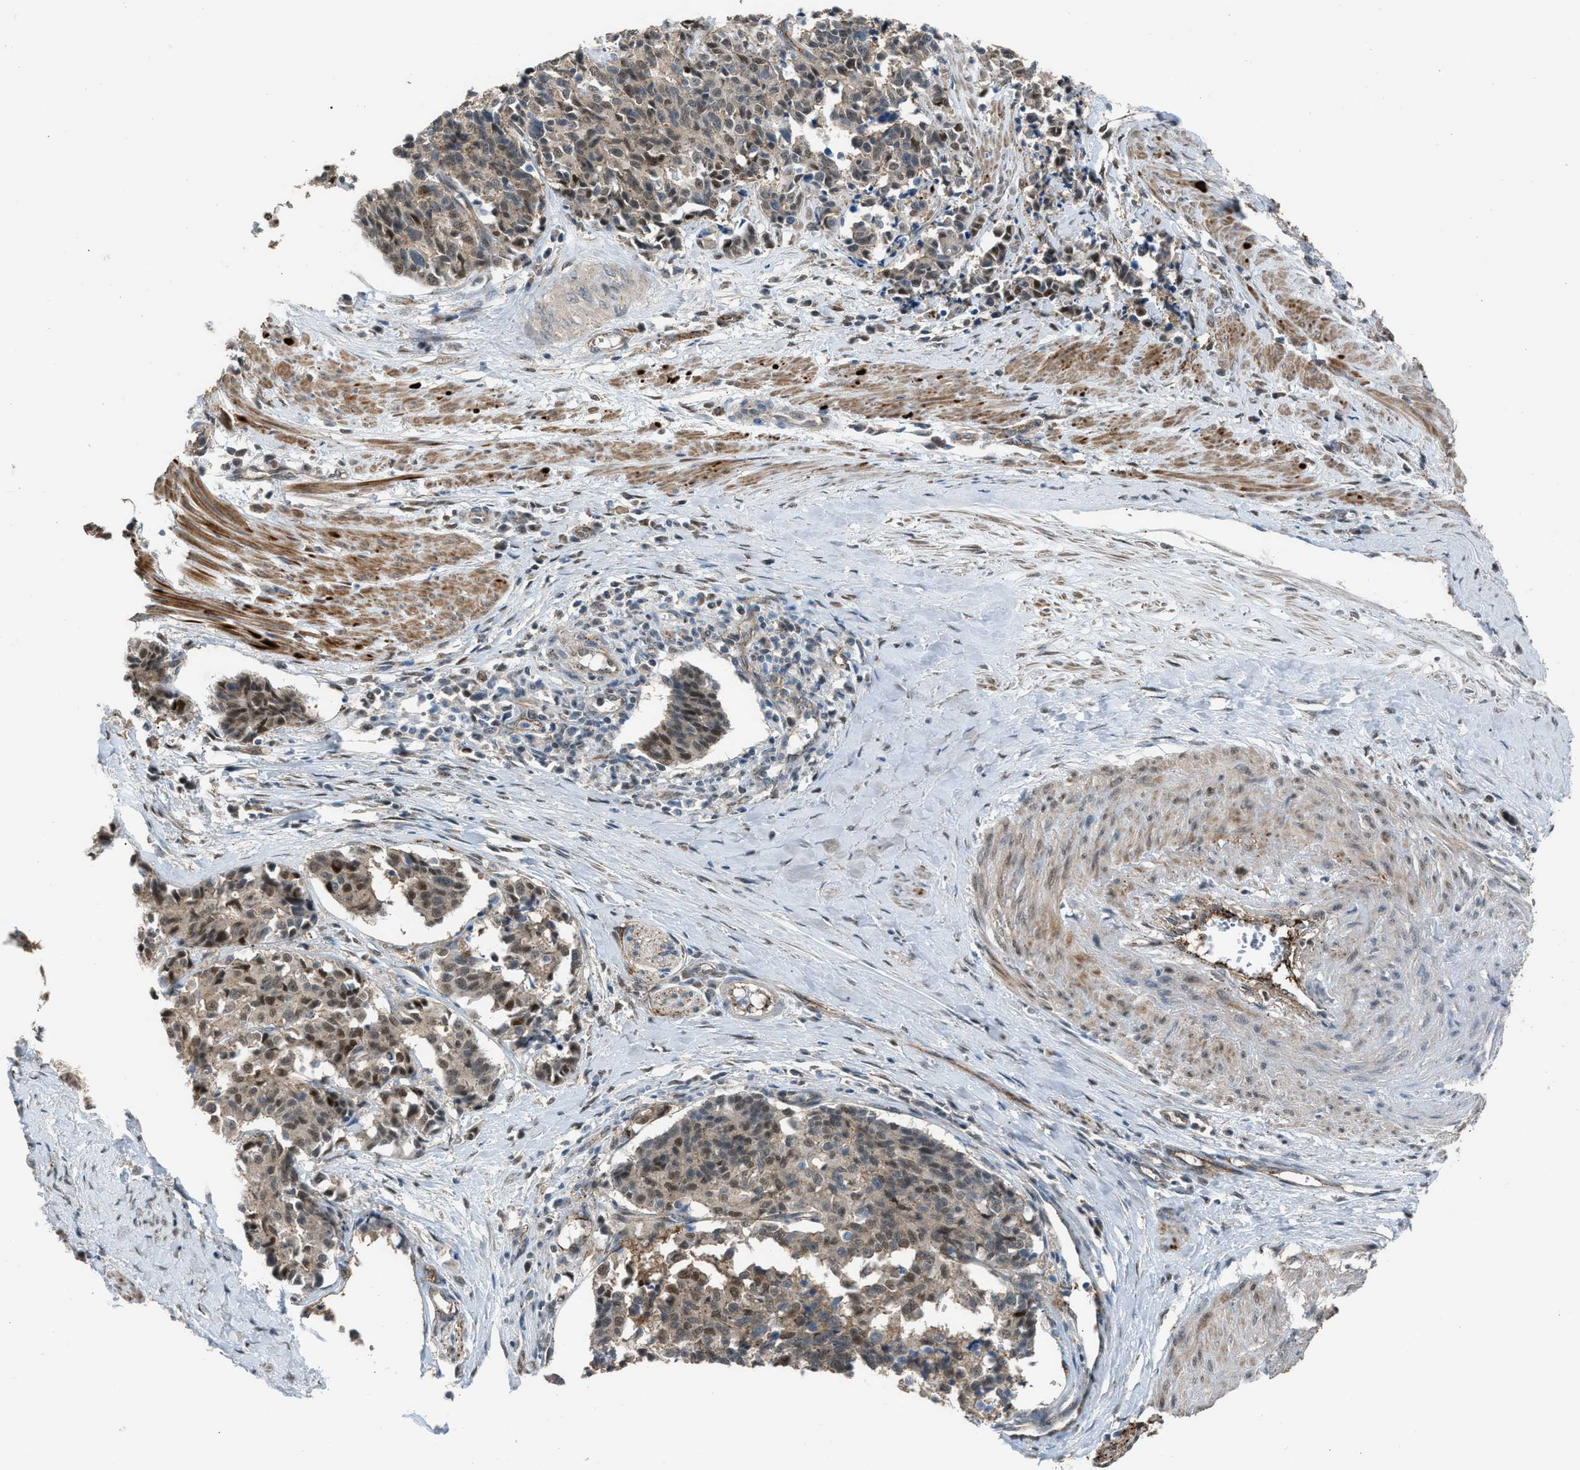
{"staining": {"intensity": "strong", "quantity": "25%-75%", "location": "cytoplasmic/membranous,nuclear"}, "tissue": "cervical cancer", "cell_type": "Tumor cells", "image_type": "cancer", "snomed": [{"axis": "morphology", "description": "Normal tissue, NOS"}, {"axis": "morphology", "description": "Squamous cell carcinoma, NOS"}, {"axis": "topography", "description": "Cervix"}], "caption": "Squamous cell carcinoma (cervical) was stained to show a protein in brown. There is high levels of strong cytoplasmic/membranous and nuclear expression in about 25%-75% of tumor cells. Using DAB (brown) and hematoxylin (blue) stains, captured at high magnification using brightfield microscopy.", "gene": "CRTC1", "patient": {"sex": "female", "age": 35}}